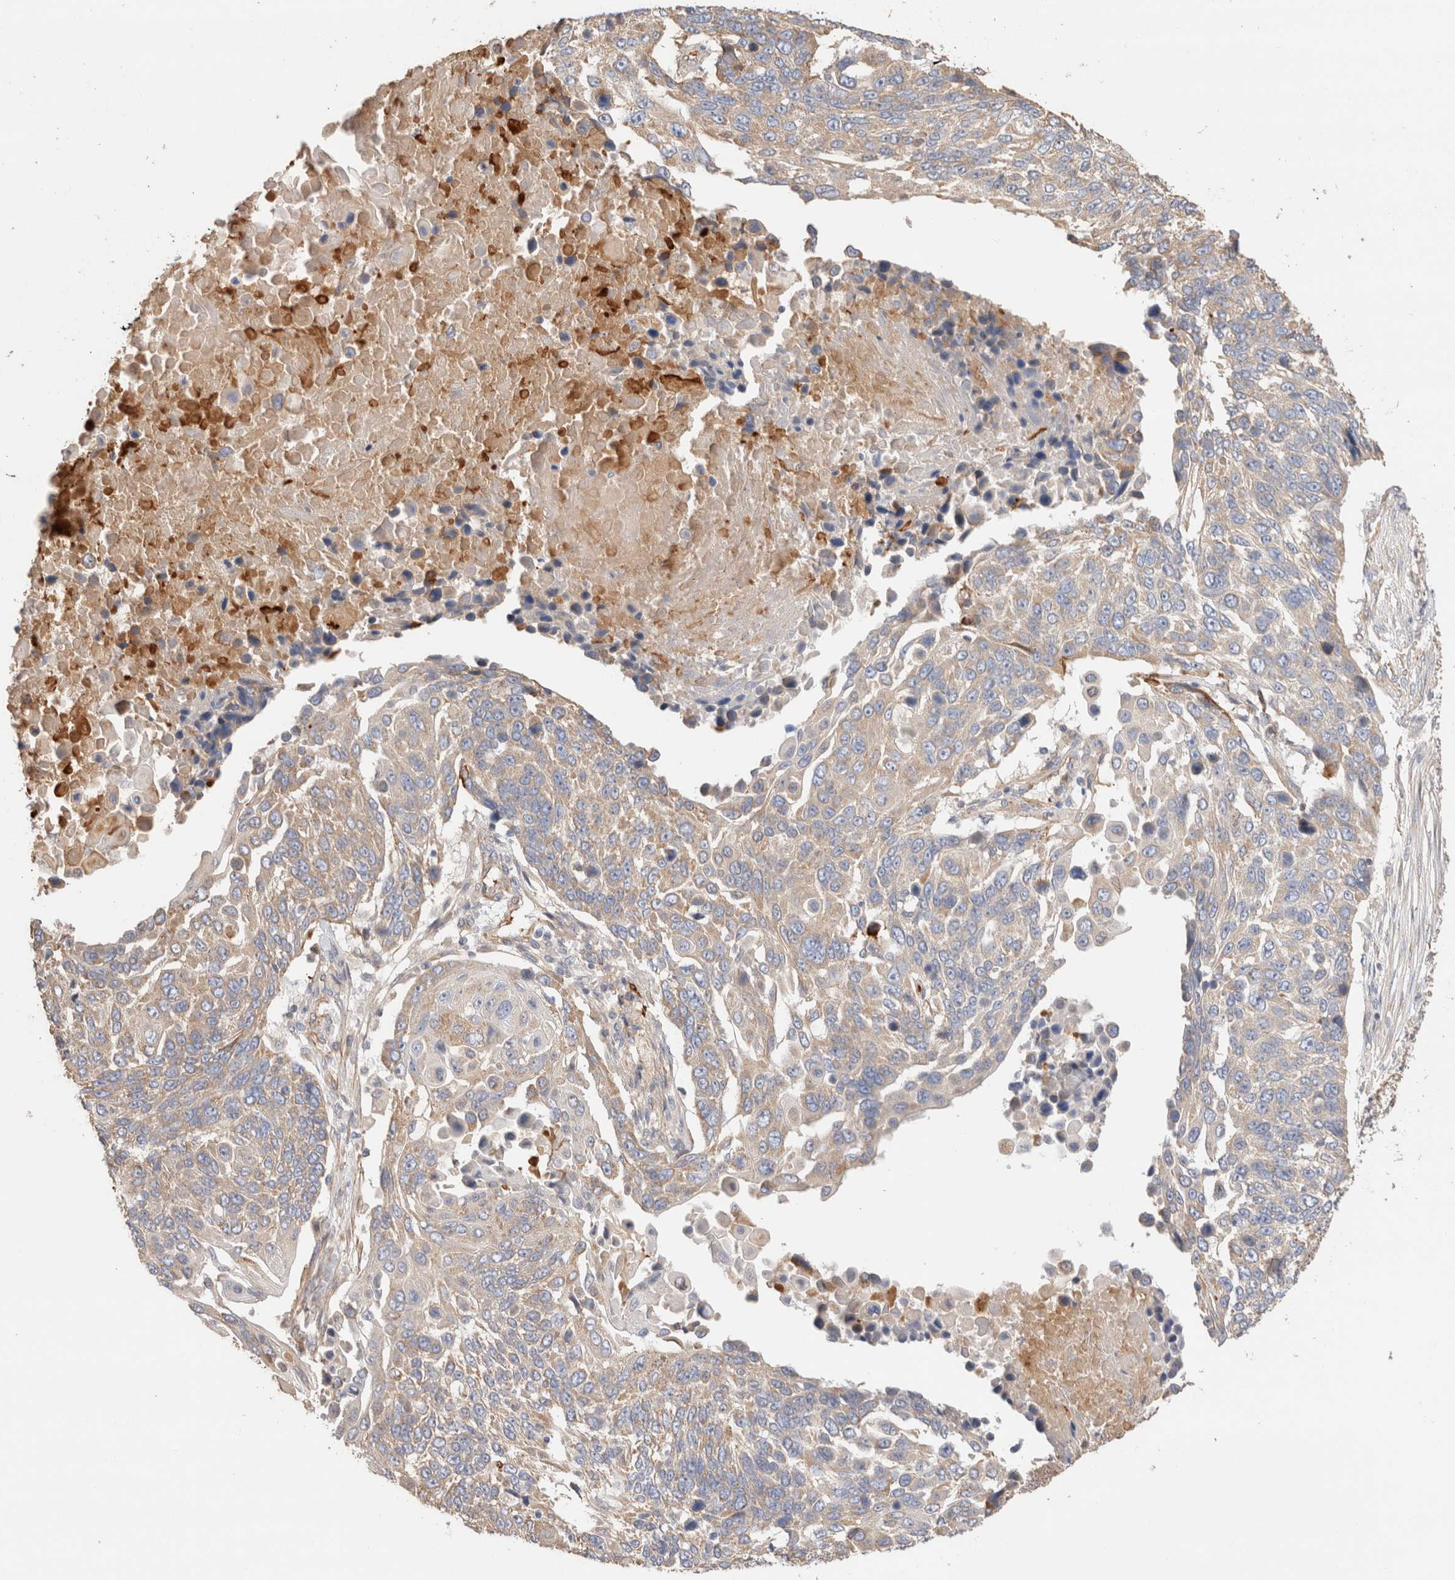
{"staining": {"intensity": "weak", "quantity": "<25%", "location": "cytoplasmic/membranous"}, "tissue": "lung cancer", "cell_type": "Tumor cells", "image_type": "cancer", "snomed": [{"axis": "morphology", "description": "Squamous cell carcinoma, NOS"}, {"axis": "topography", "description": "Lung"}], "caption": "High magnification brightfield microscopy of lung cancer stained with DAB (brown) and counterstained with hematoxylin (blue): tumor cells show no significant positivity.", "gene": "PROS1", "patient": {"sex": "male", "age": 66}}